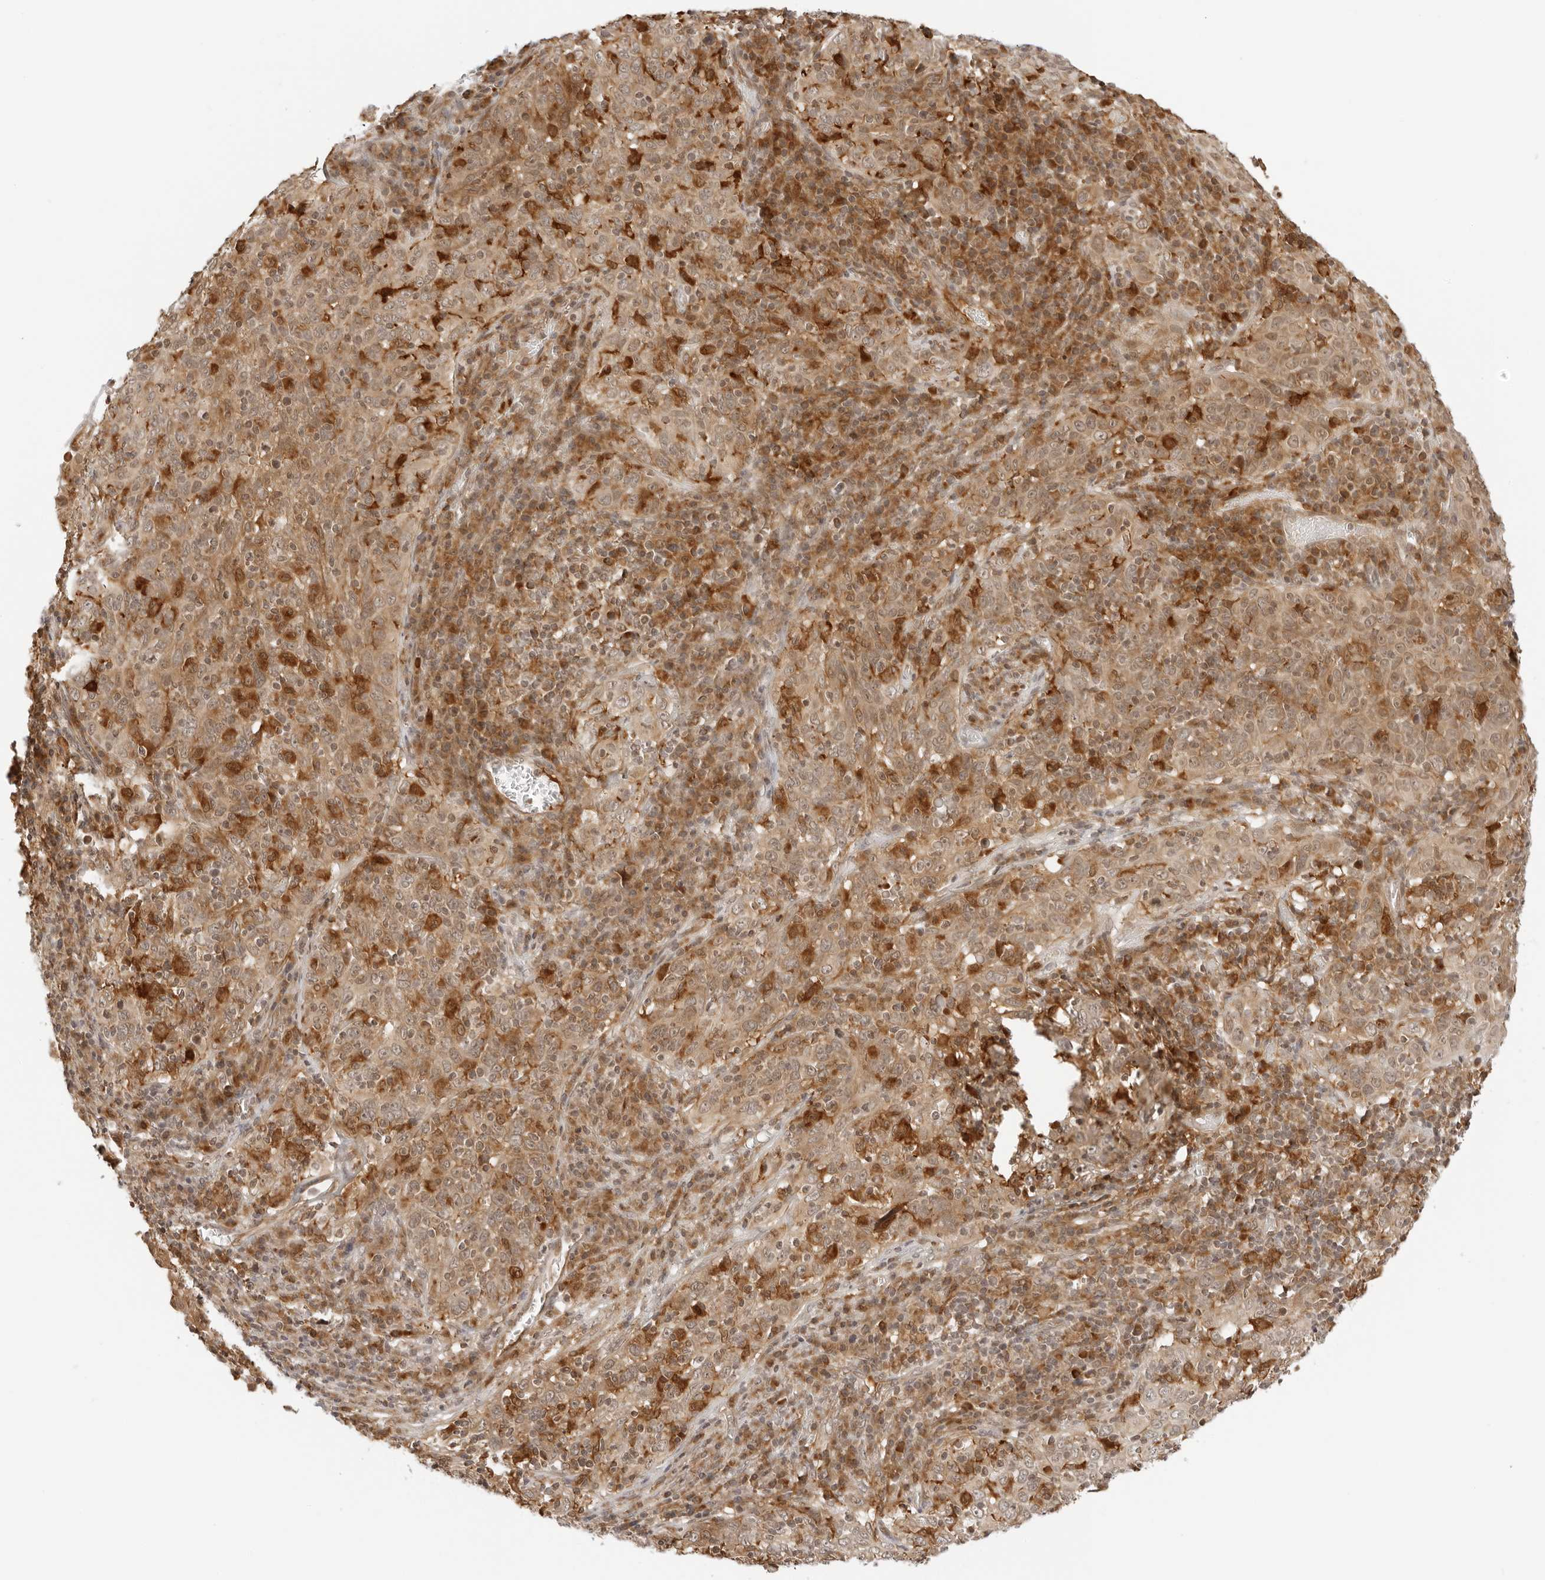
{"staining": {"intensity": "moderate", "quantity": ">75%", "location": "cytoplasmic/membranous"}, "tissue": "cervical cancer", "cell_type": "Tumor cells", "image_type": "cancer", "snomed": [{"axis": "morphology", "description": "Squamous cell carcinoma, NOS"}, {"axis": "topography", "description": "Cervix"}], "caption": "This photomicrograph demonstrates squamous cell carcinoma (cervical) stained with immunohistochemistry to label a protein in brown. The cytoplasmic/membranous of tumor cells show moderate positivity for the protein. Nuclei are counter-stained blue.", "gene": "RC3H1", "patient": {"sex": "female", "age": 46}}